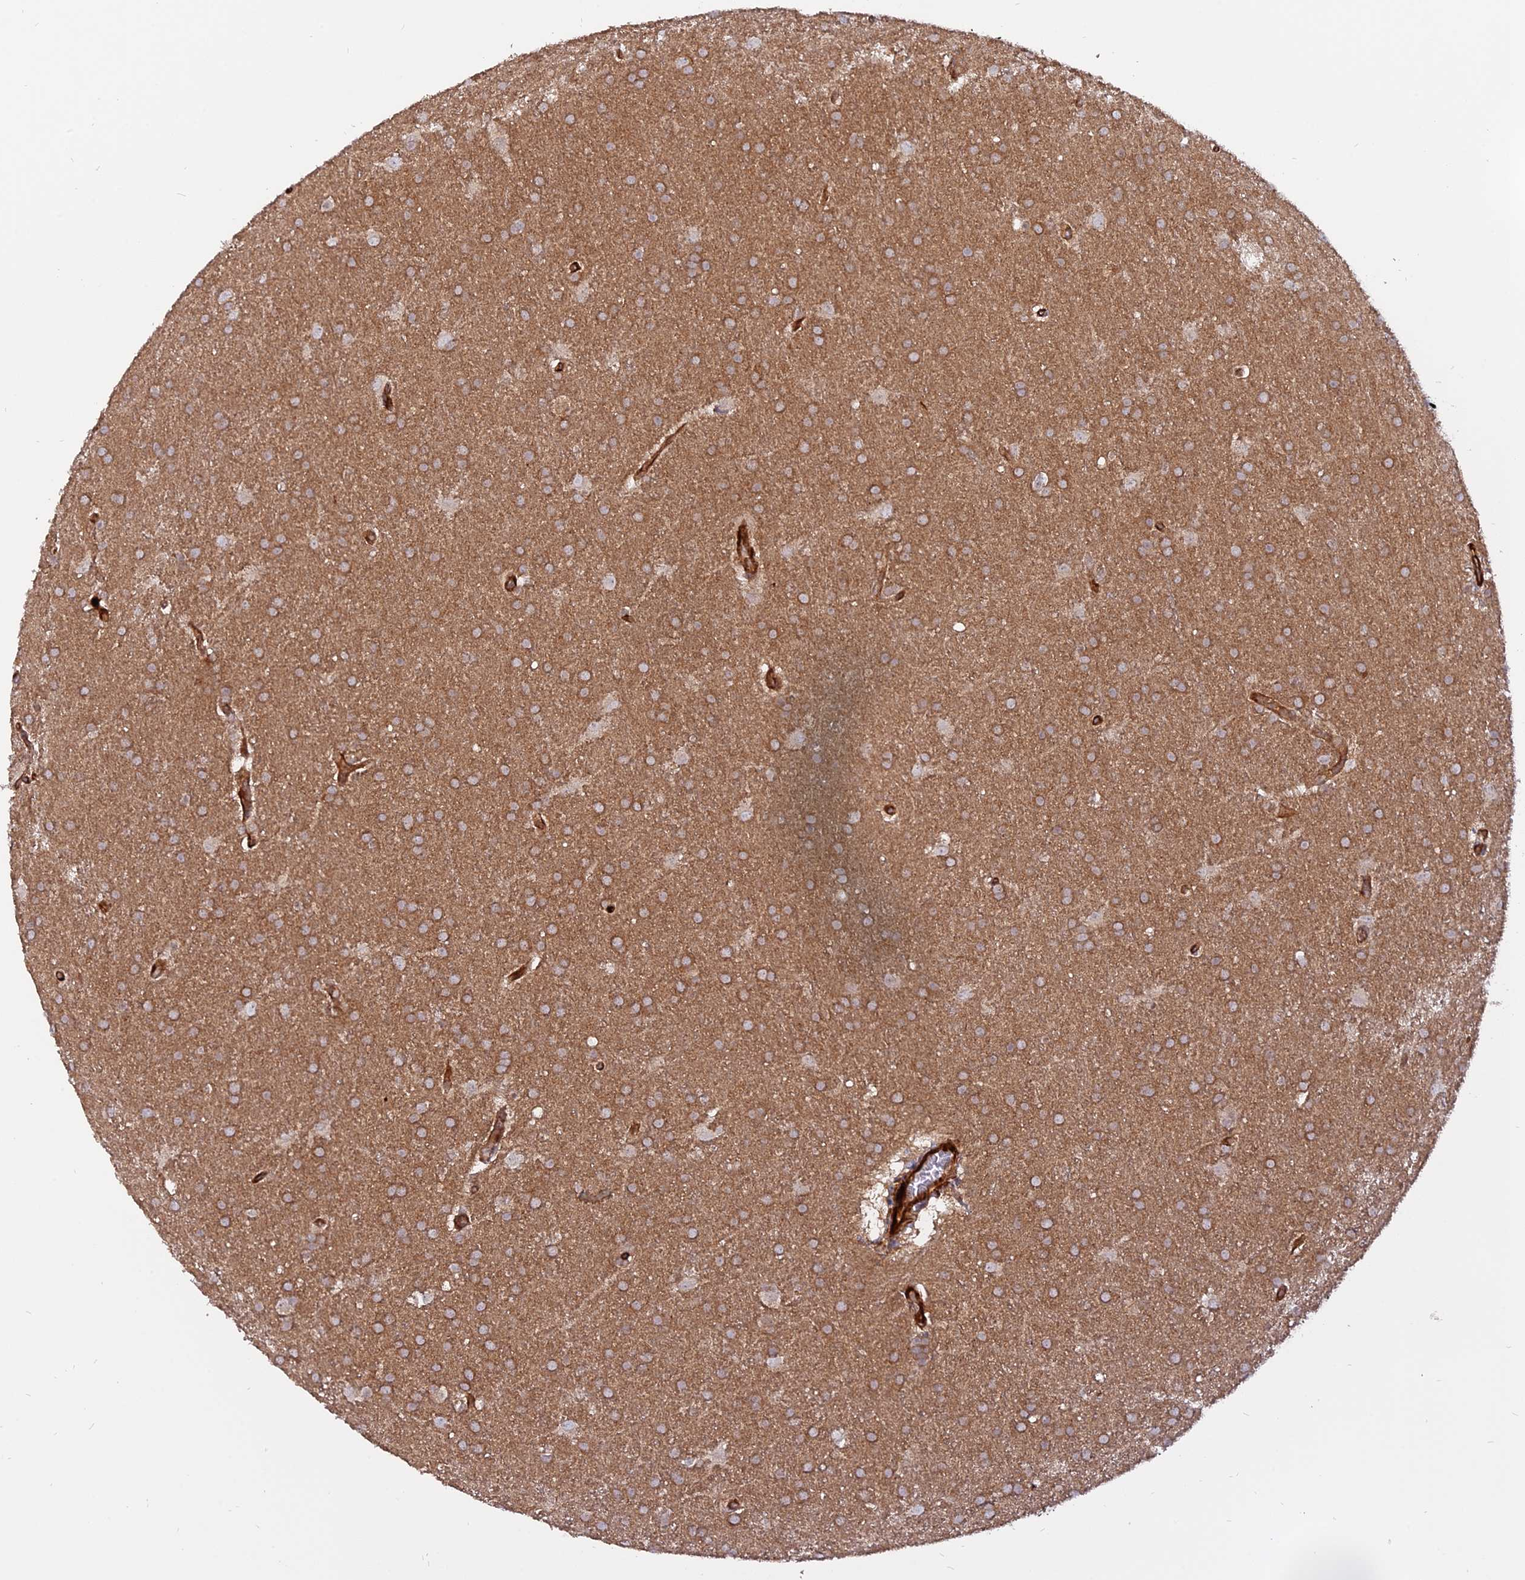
{"staining": {"intensity": "moderate", "quantity": ">75%", "location": "cytoplasmic/membranous"}, "tissue": "glioma", "cell_type": "Tumor cells", "image_type": "cancer", "snomed": [{"axis": "morphology", "description": "Glioma, malignant, Low grade"}, {"axis": "topography", "description": "Brain"}], "caption": "Glioma was stained to show a protein in brown. There is medium levels of moderate cytoplasmic/membranous expression in approximately >75% of tumor cells. Immunohistochemistry stains the protein of interest in brown and the nuclei are stained blue.", "gene": "PHLDB3", "patient": {"sex": "female", "age": 32}}